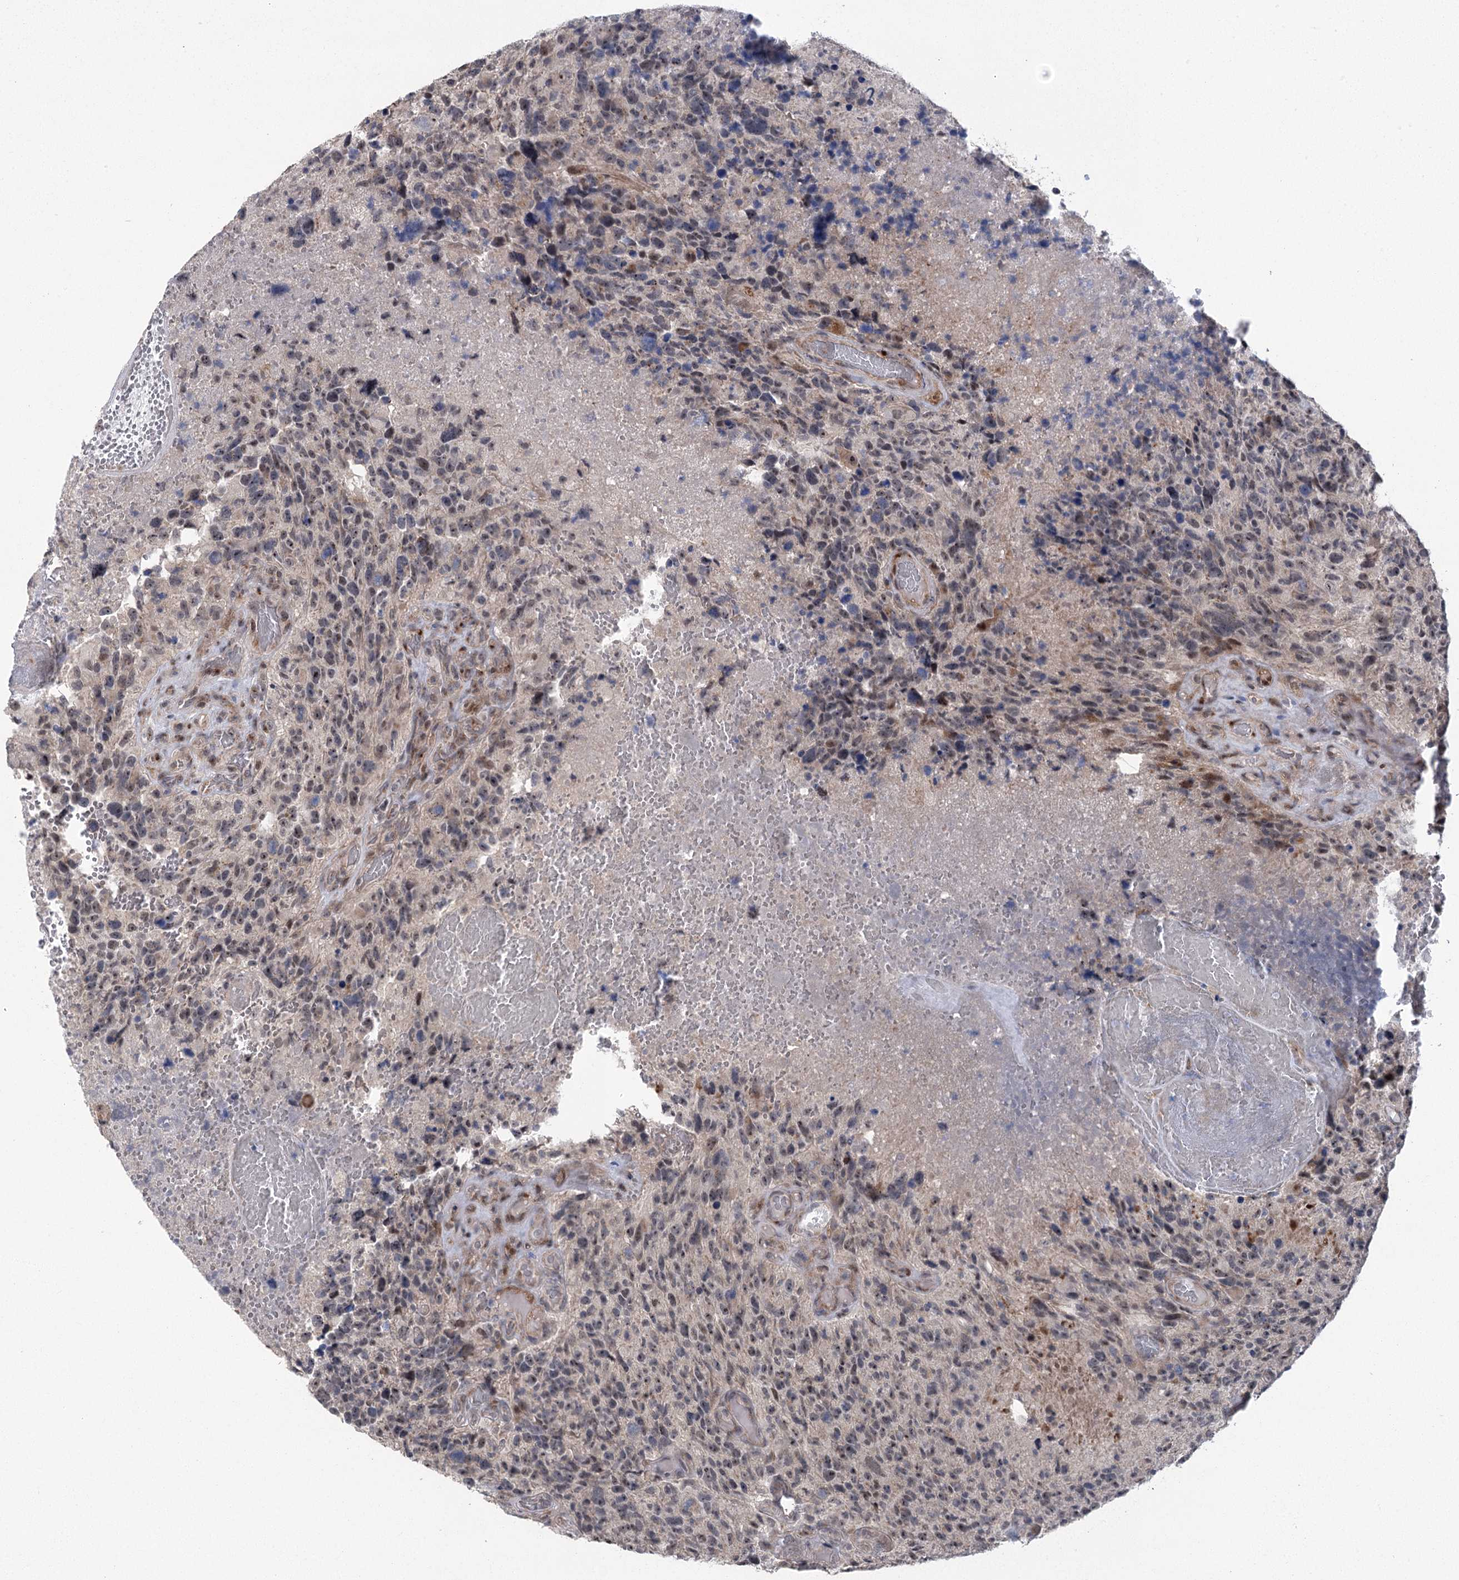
{"staining": {"intensity": "weak", "quantity": "25%-75%", "location": "nuclear"}, "tissue": "glioma", "cell_type": "Tumor cells", "image_type": "cancer", "snomed": [{"axis": "morphology", "description": "Glioma, malignant, High grade"}, {"axis": "topography", "description": "Brain"}], "caption": "Human malignant glioma (high-grade) stained with a protein marker exhibits weak staining in tumor cells.", "gene": "PARM1", "patient": {"sex": "male", "age": 69}}